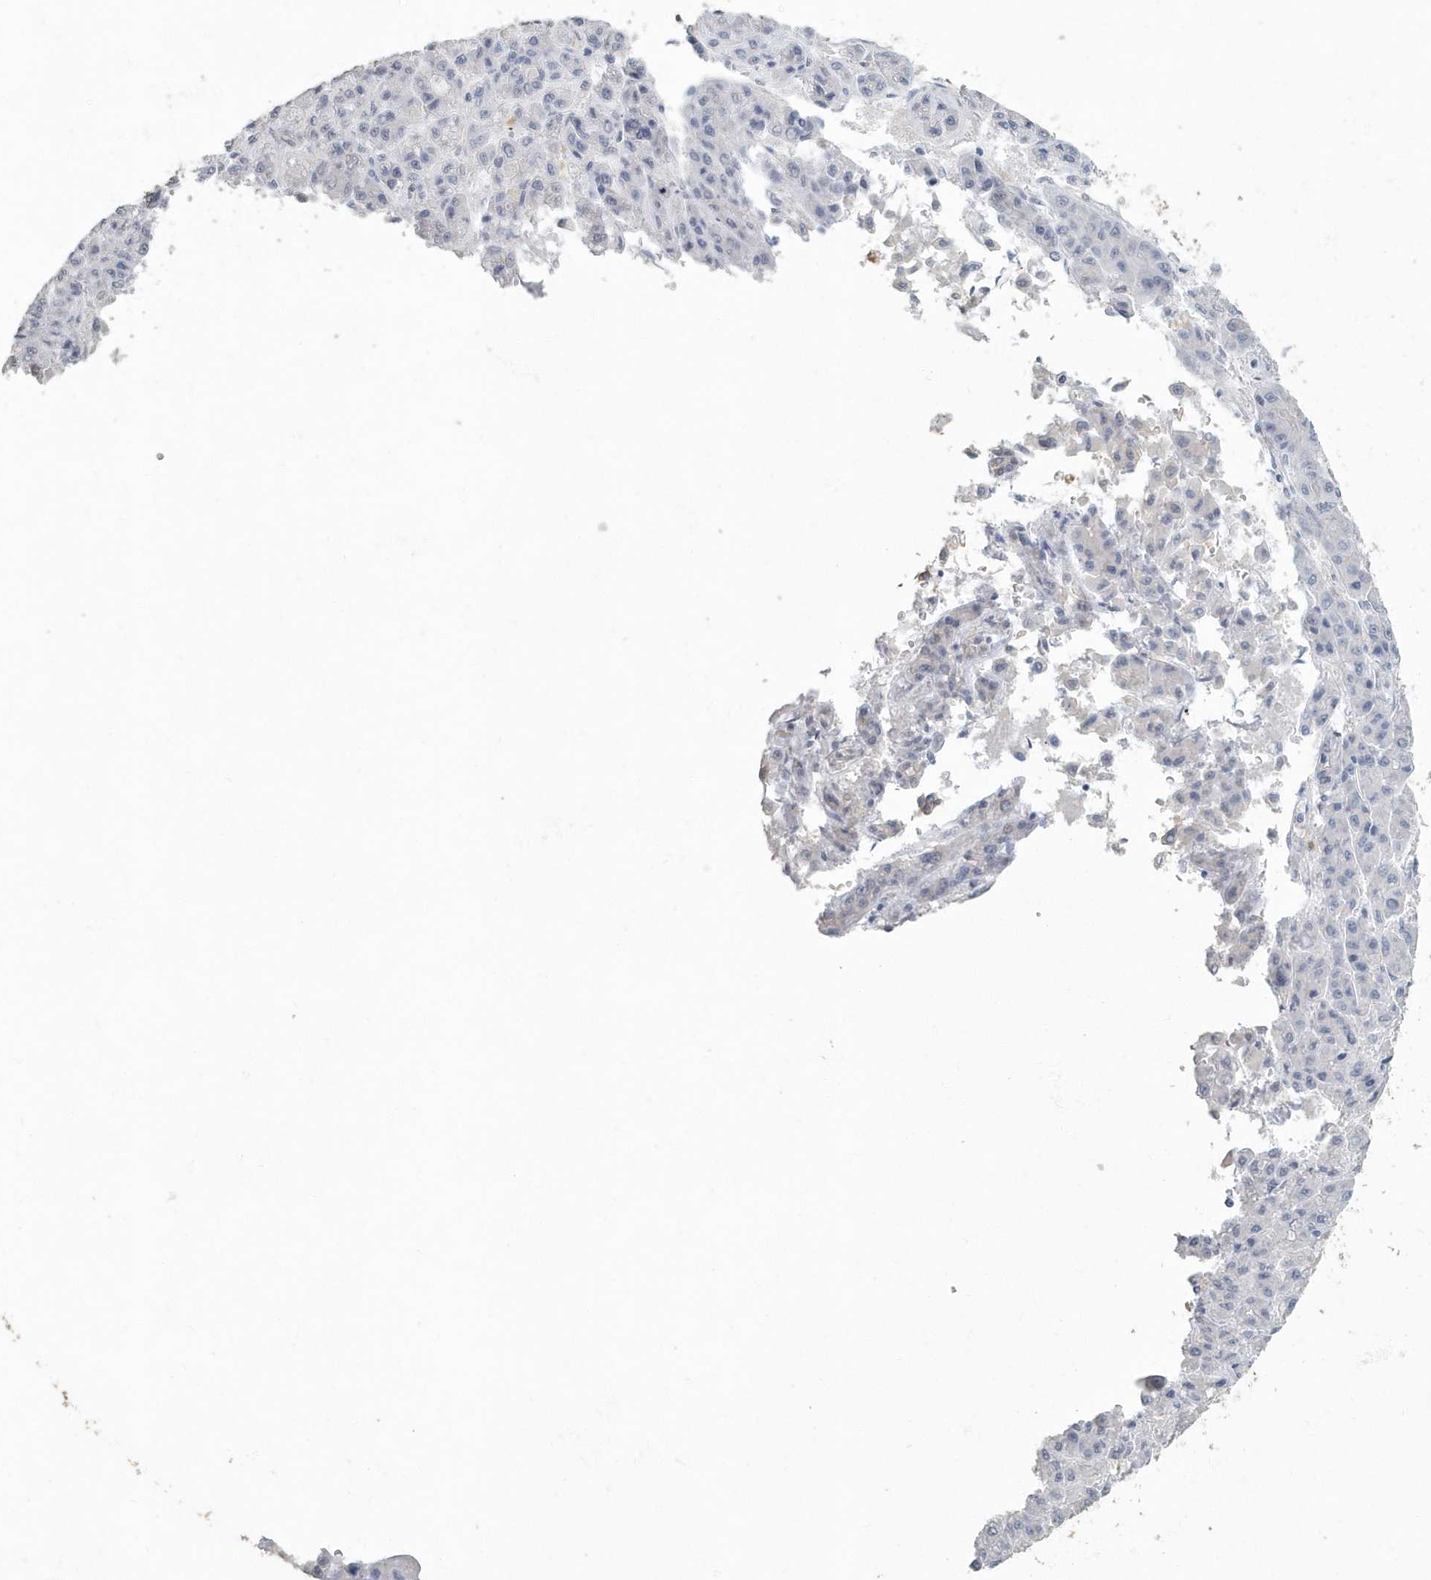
{"staining": {"intensity": "negative", "quantity": "none", "location": "none"}, "tissue": "liver cancer", "cell_type": "Tumor cells", "image_type": "cancer", "snomed": [{"axis": "morphology", "description": "Carcinoma, Hepatocellular, NOS"}, {"axis": "topography", "description": "Liver"}], "caption": "Immunohistochemical staining of human hepatocellular carcinoma (liver) reveals no significant expression in tumor cells.", "gene": "MYOT", "patient": {"sex": "male", "age": 70}}